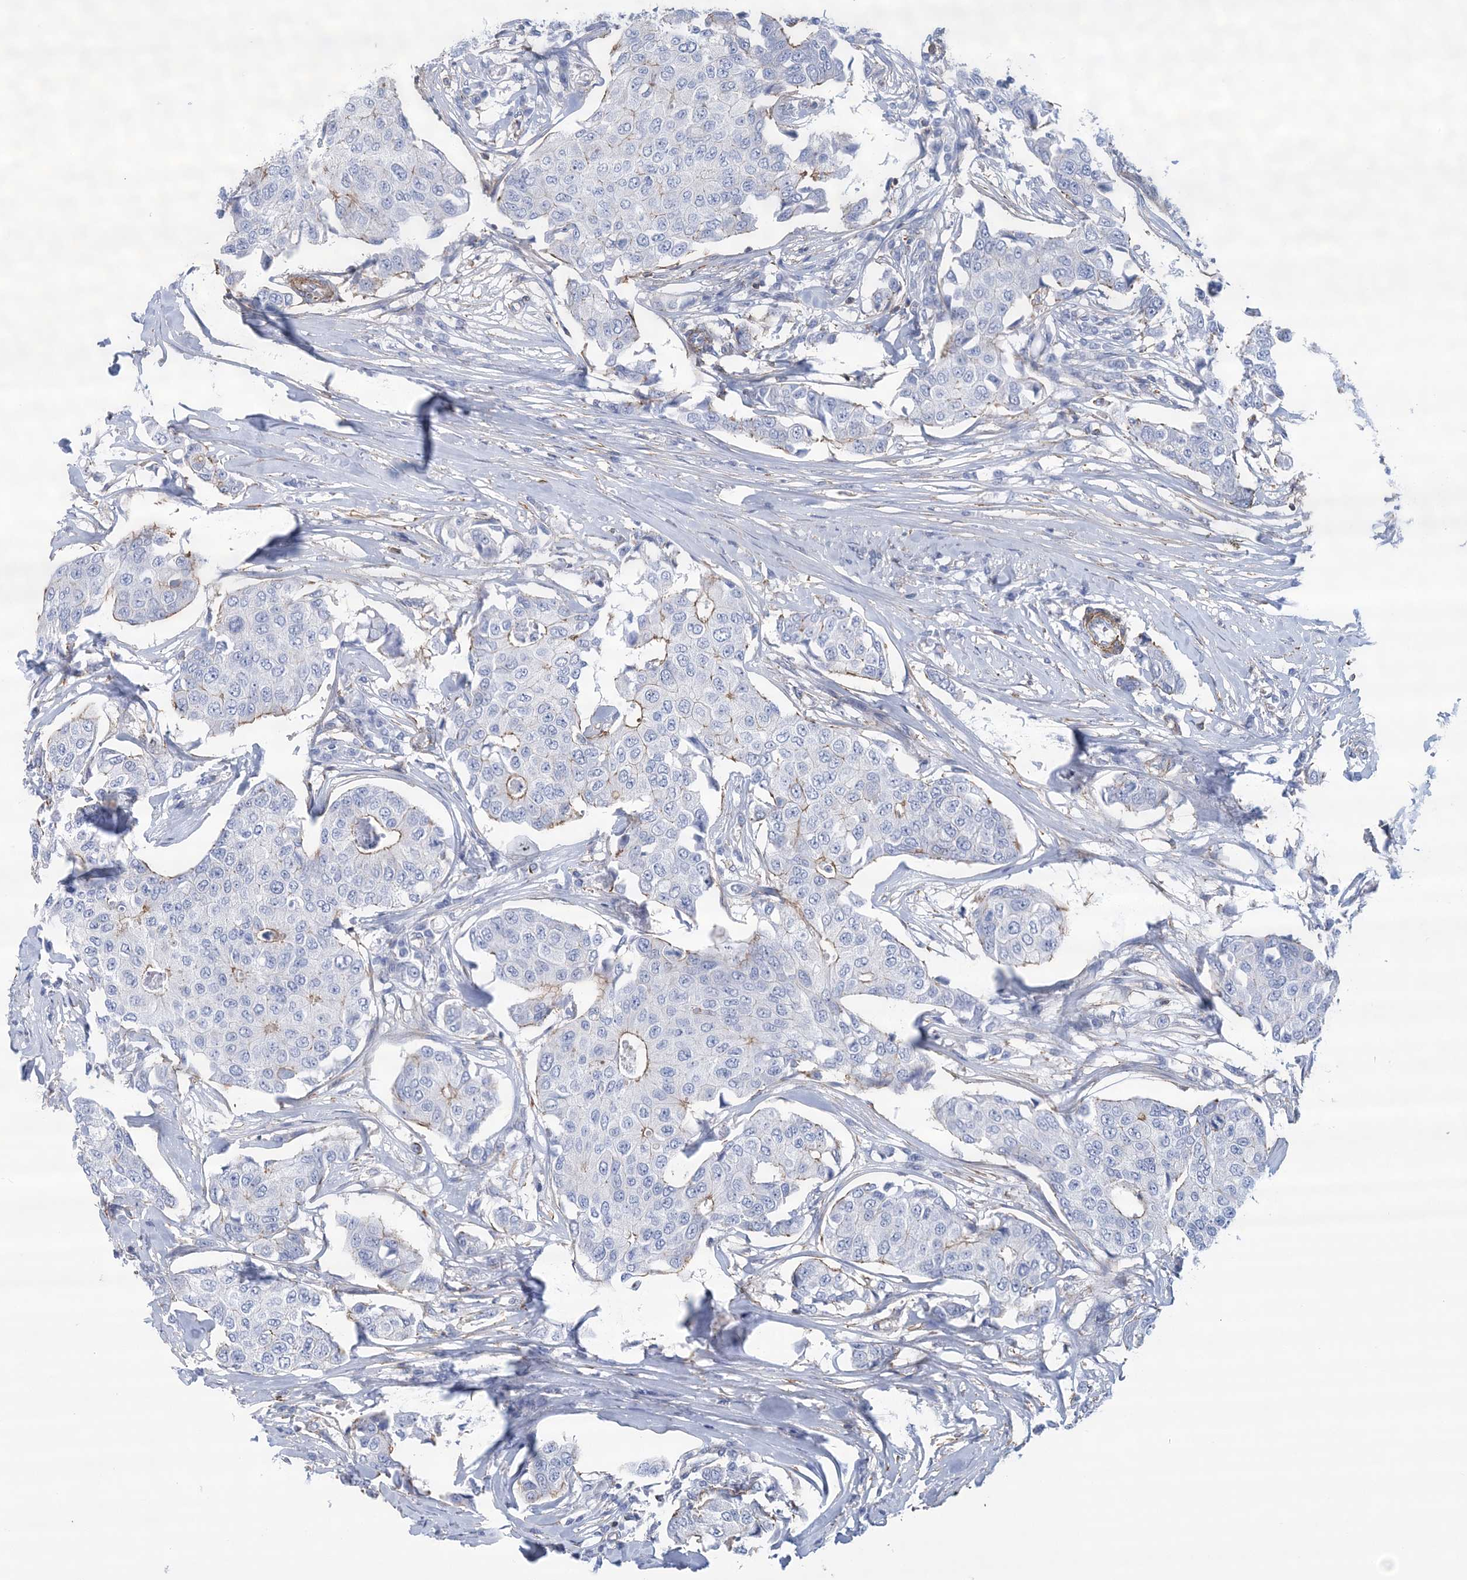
{"staining": {"intensity": "moderate", "quantity": "<25%", "location": "cytoplasmic/membranous"}, "tissue": "breast cancer", "cell_type": "Tumor cells", "image_type": "cancer", "snomed": [{"axis": "morphology", "description": "Duct carcinoma"}, {"axis": "topography", "description": "Breast"}], "caption": "Immunohistochemical staining of human breast cancer shows low levels of moderate cytoplasmic/membranous protein expression in about <25% of tumor cells.", "gene": "C11orf21", "patient": {"sex": "female", "age": 80}}